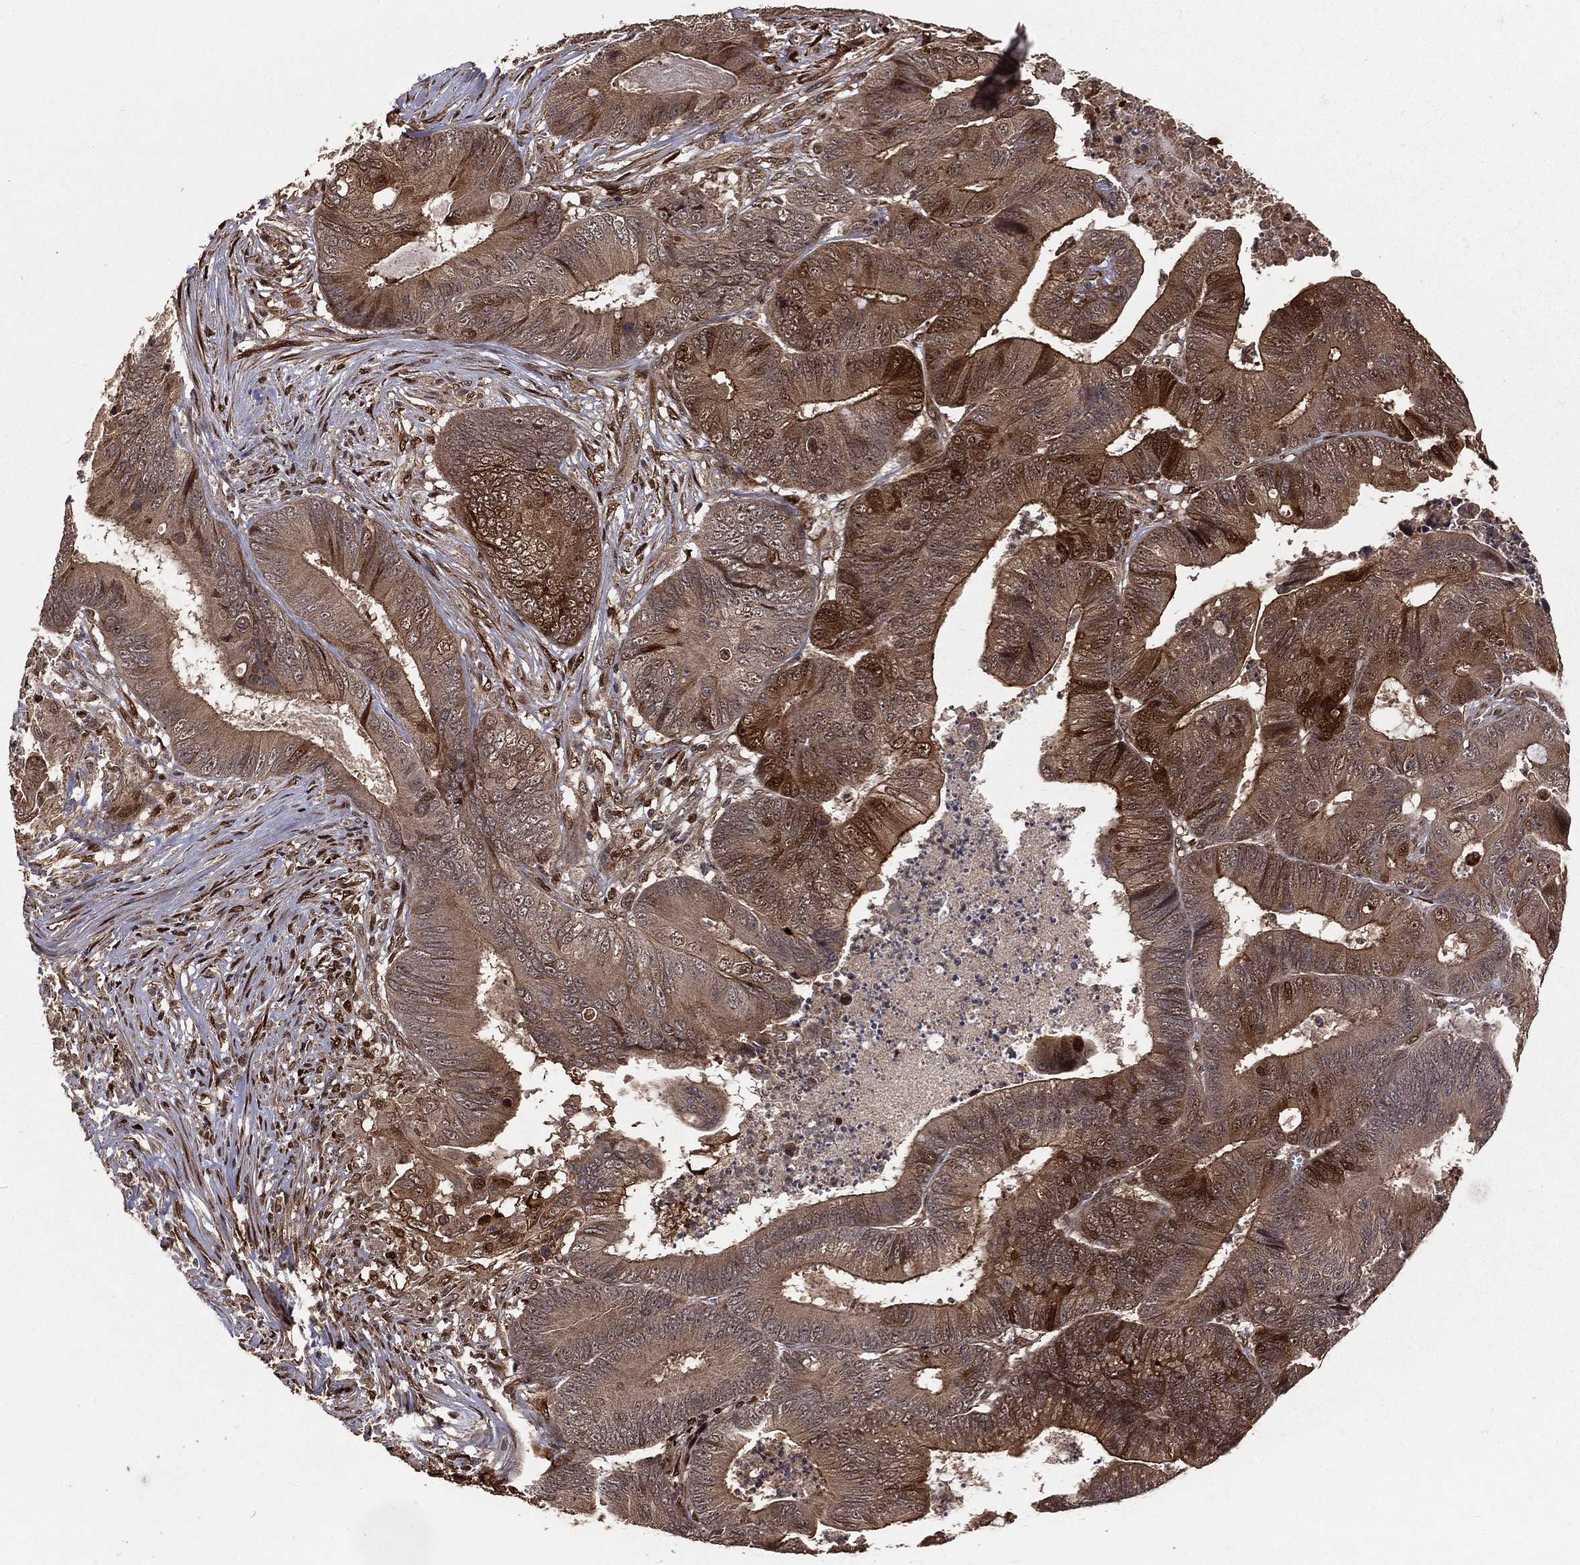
{"staining": {"intensity": "strong", "quantity": "<25%", "location": "cytoplasmic/membranous"}, "tissue": "colorectal cancer", "cell_type": "Tumor cells", "image_type": "cancer", "snomed": [{"axis": "morphology", "description": "Adenocarcinoma, NOS"}, {"axis": "topography", "description": "Colon"}], "caption": "A brown stain highlights strong cytoplasmic/membranous positivity of a protein in colorectal adenocarcinoma tumor cells.", "gene": "MAPK1", "patient": {"sex": "male", "age": 84}}